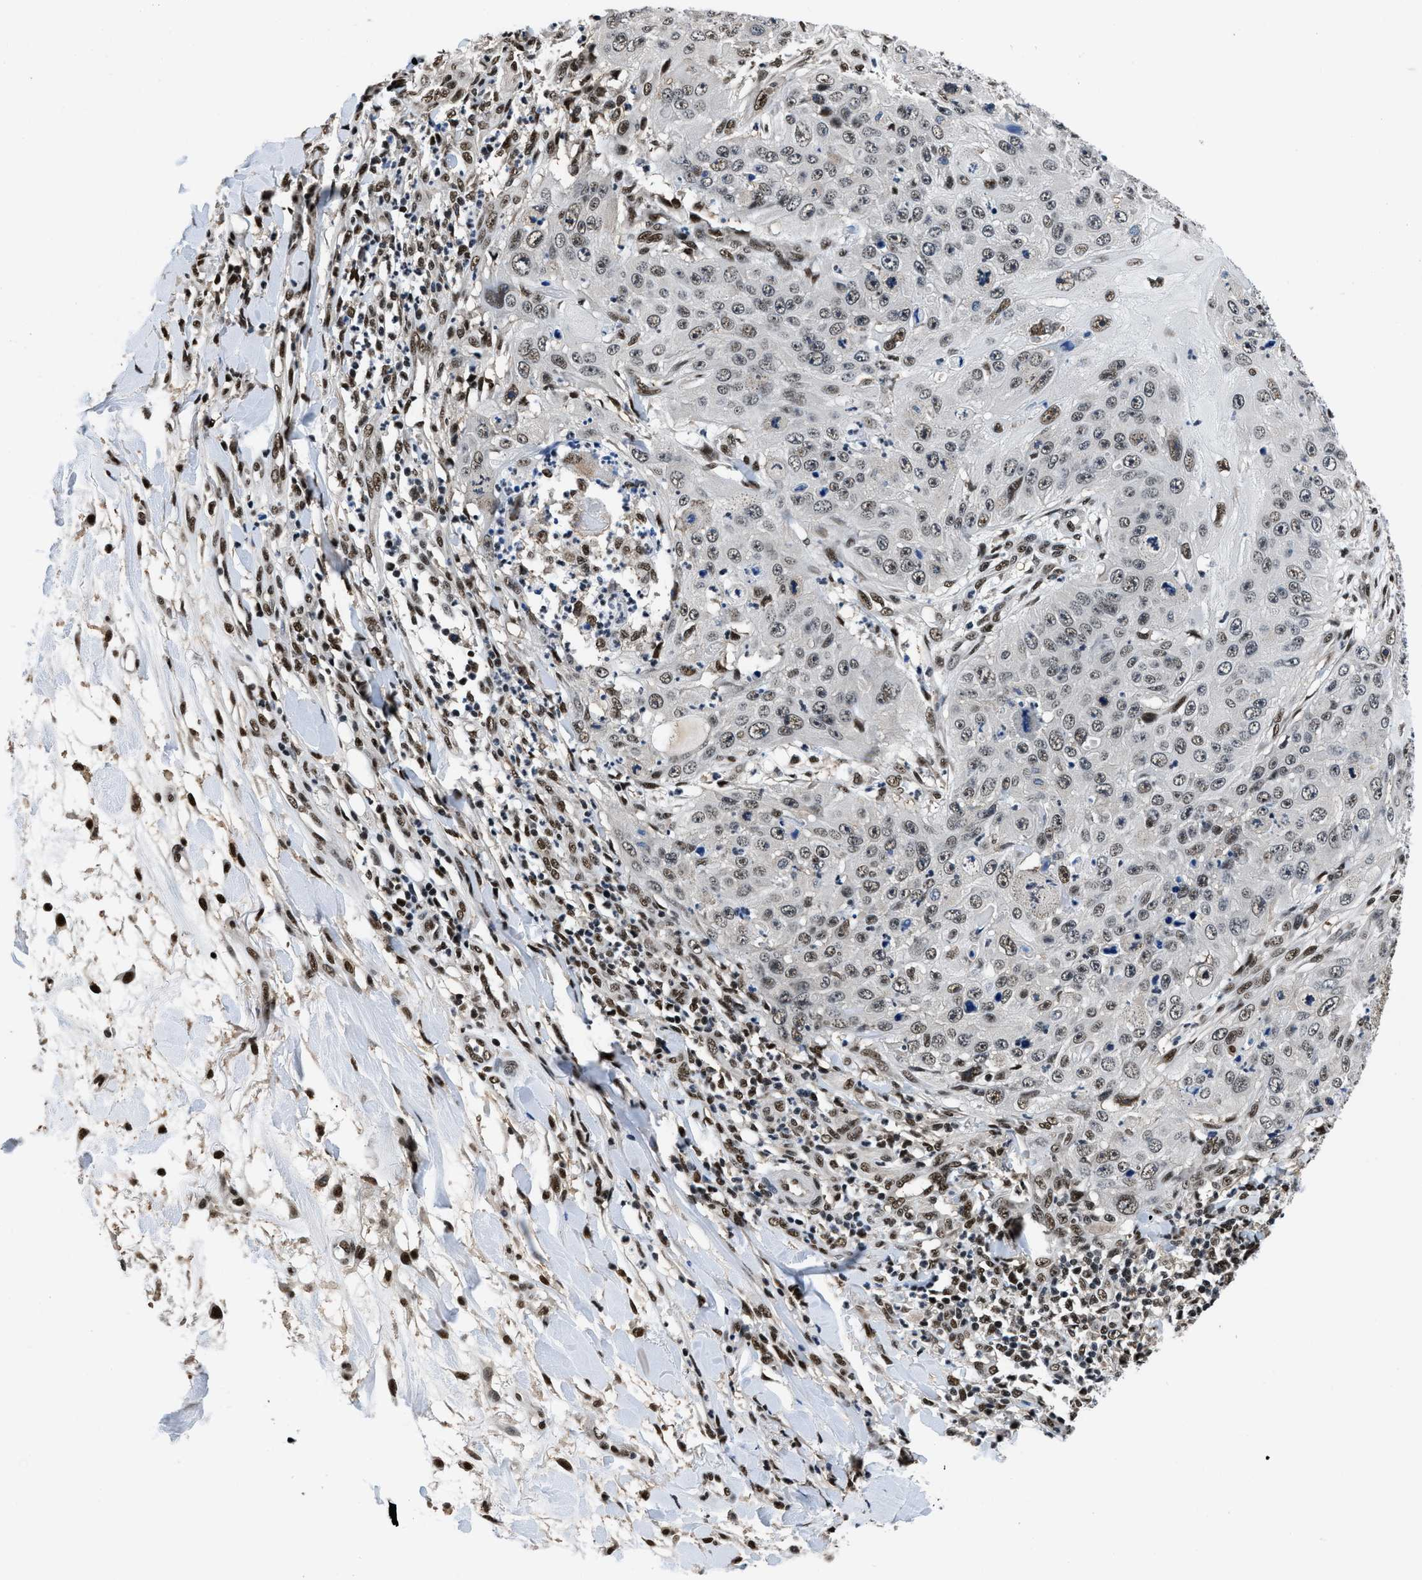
{"staining": {"intensity": "moderate", "quantity": ">75%", "location": "nuclear"}, "tissue": "skin cancer", "cell_type": "Tumor cells", "image_type": "cancer", "snomed": [{"axis": "morphology", "description": "Squamous cell carcinoma, NOS"}, {"axis": "topography", "description": "Skin"}], "caption": "This is a histology image of immunohistochemistry staining of squamous cell carcinoma (skin), which shows moderate expression in the nuclear of tumor cells.", "gene": "HNRNPH2", "patient": {"sex": "female", "age": 80}}